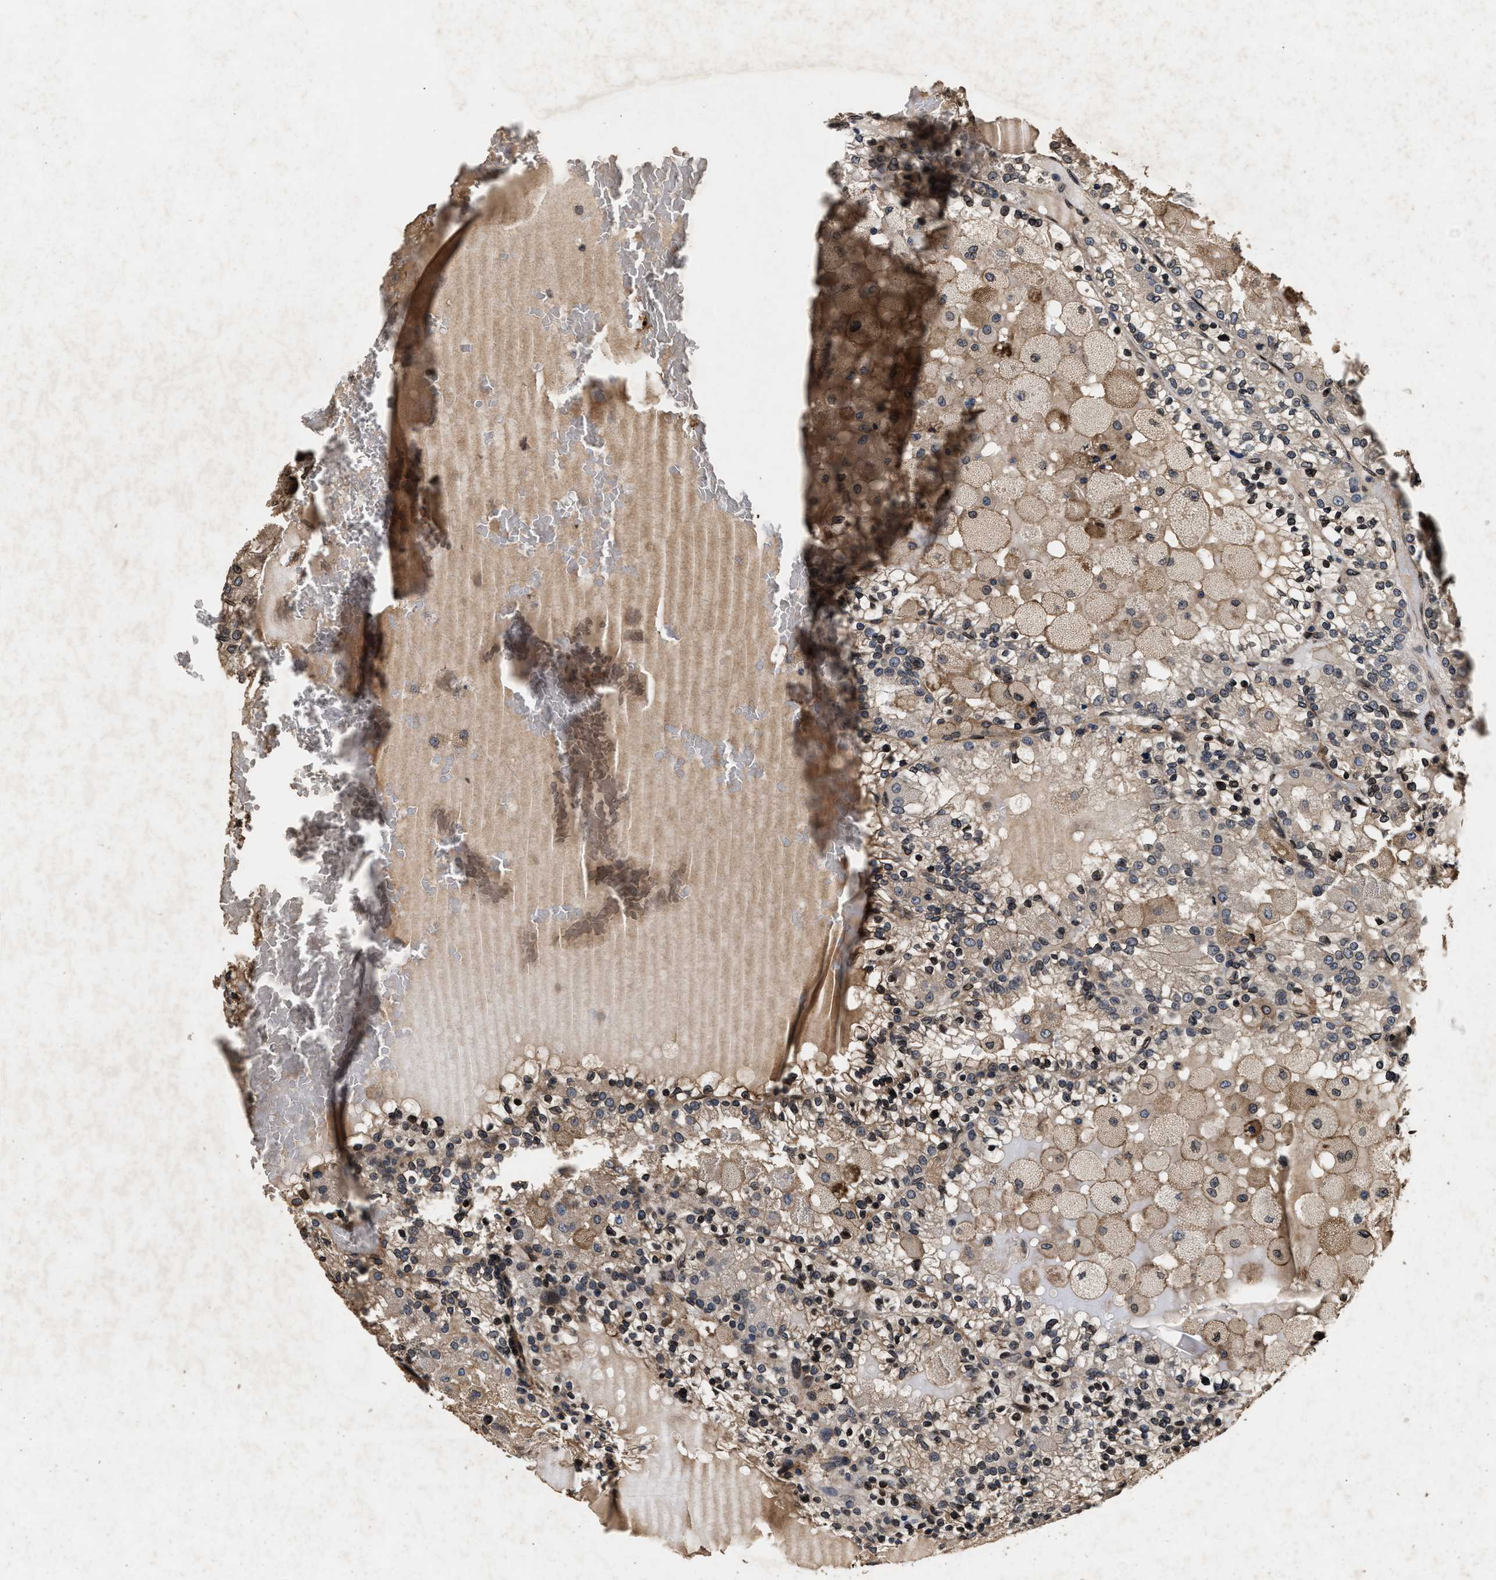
{"staining": {"intensity": "weak", "quantity": "25%-75%", "location": "cytoplasmic/membranous"}, "tissue": "renal cancer", "cell_type": "Tumor cells", "image_type": "cancer", "snomed": [{"axis": "morphology", "description": "Adenocarcinoma, NOS"}, {"axis": "topography", "description": "Kidney"}], "caption": "Protein expression by IHC displays weak cytoplasmic/membranous positivity in about 25%-75% of tumor cells in renal adenocarcinoma.", "gene": "ACCS", "patient": {"sex": "female", "age": 56}}